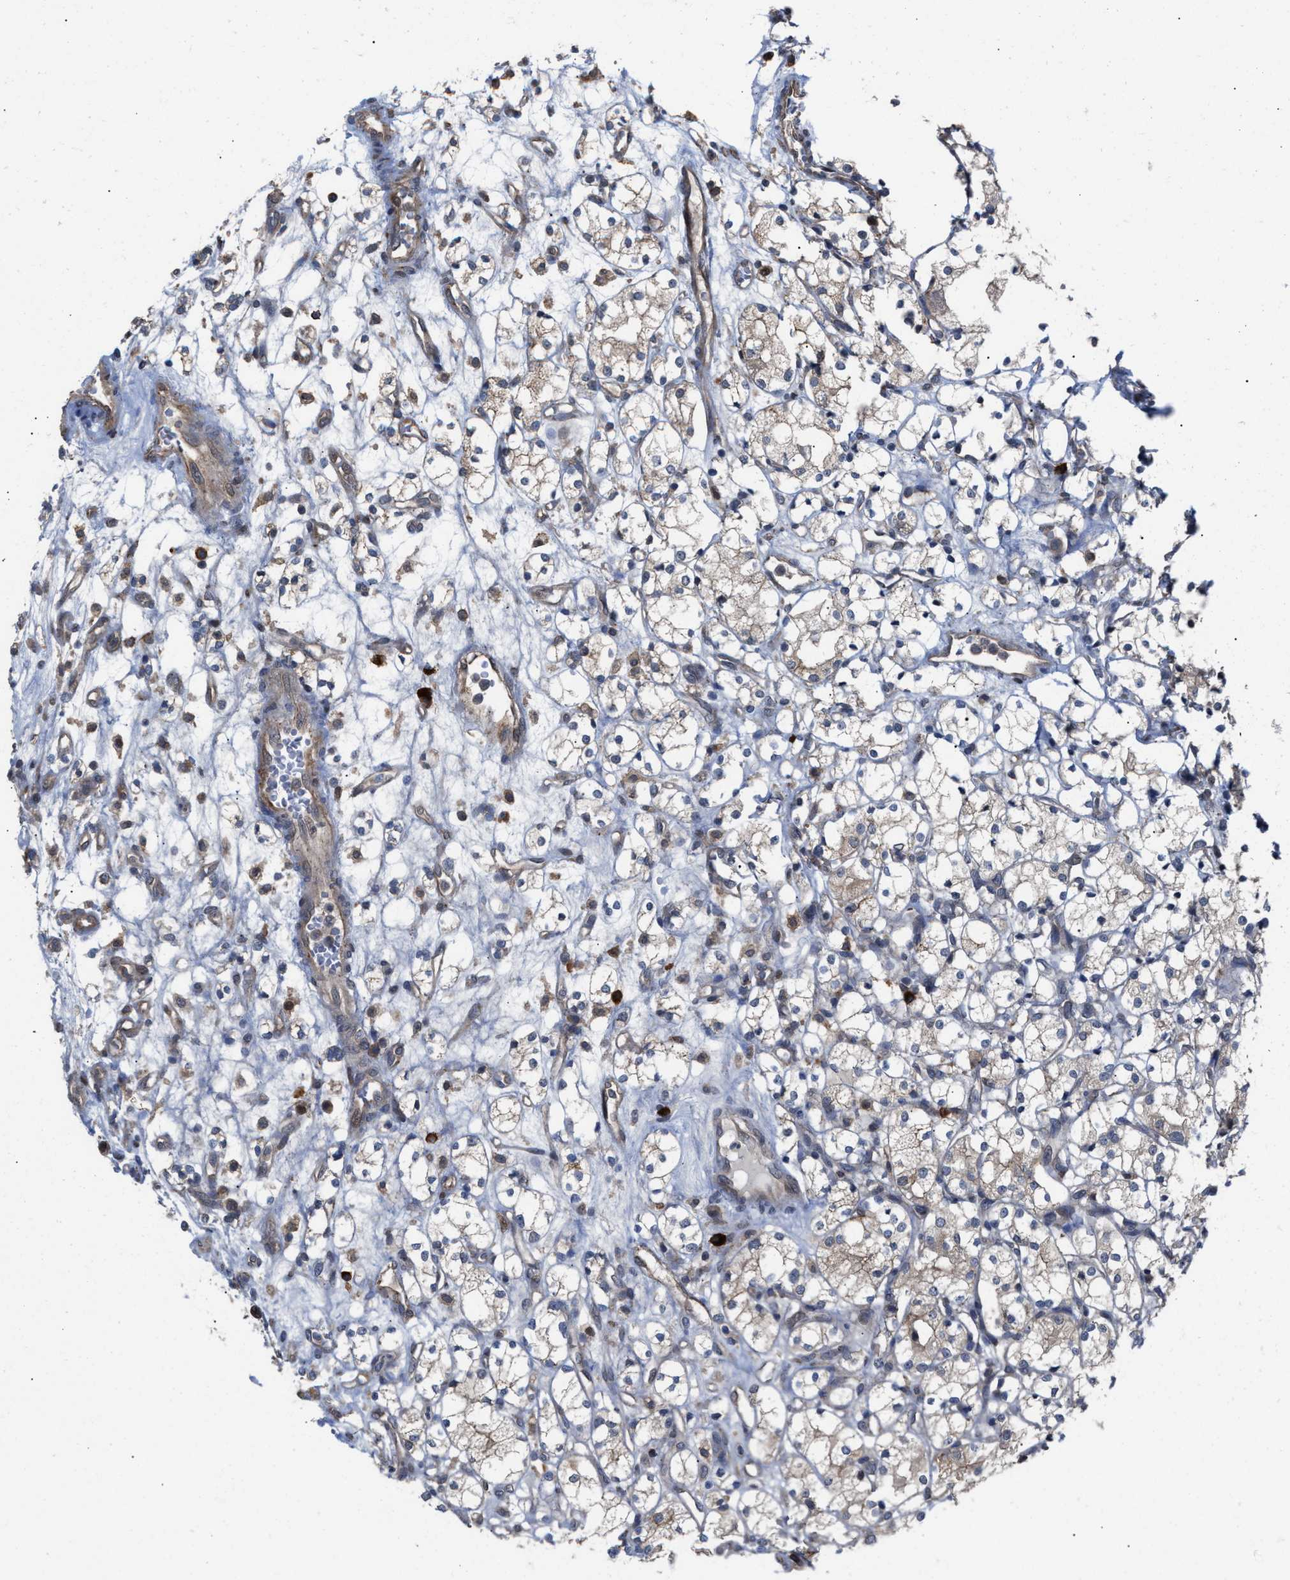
{"staining": {"intensity": "weak", "quantity": ">75%", "location": "cytoplasmic/membranous"}, "tissue": "renal cancer", "cell_type": "Tumor cells", "image_type": "cancer", "snomed": [{"axis": "morphology", "description": "Adenocarcinoma, NOS"}, {"axis": "topography", "description": "Kidney"}], "caption": "Immunohistochemistry of human renal cancer (adenocarcinoma) displays low levels of weak cytoplasmic/membranous staining in approximately >75% of tumor cells.", "gene": "TP53BP2", "patient": {"sex": "male", "age": 77}}